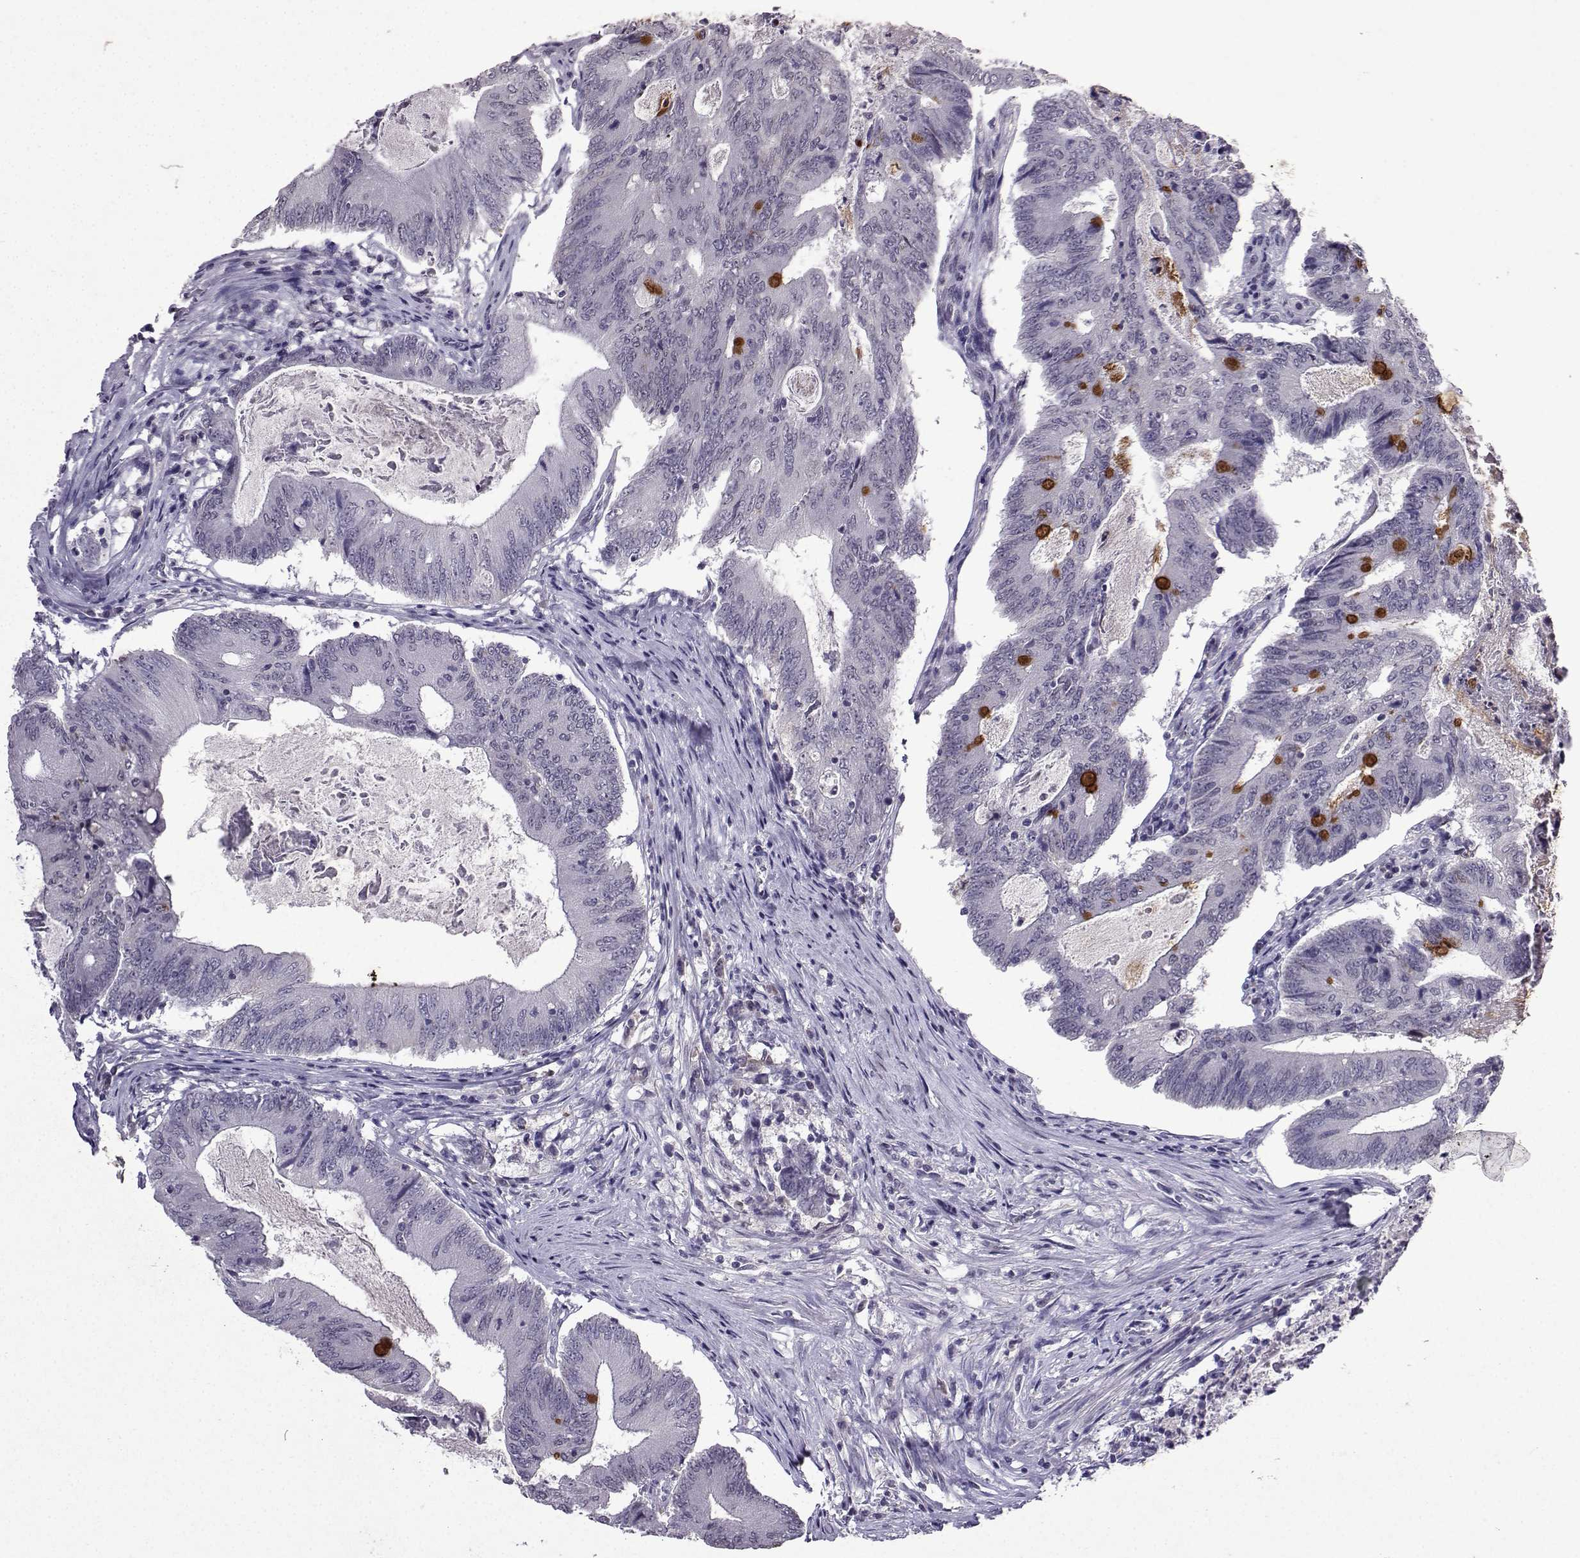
{"staining": {"intensity": "strong", "quantity": "25%-75%", "location": "cytoplasmic/membranous"}, "tissue": "colorectal cancer", "cell_type": "Tumor cells", "image_type": "cancer", "snomed": [{"axis": "morphology", "description": "Adenocarcinoma, NOS"}, {"axis": "topography", "description": "Colon"}], "caption": "An IHC photomicrograph of tumor tissue is shown. Protein staining in brown shows strong cytoplasmic/membranous positivity in adenocarcinoma (colorectal) within tumor cells. The staining was performed using DAB, with brown indicating positive protein expression. Nuclei are stained blue with hematoxylin.", "gene": "CCL28", "patient": {"sex": "female", "age": 70}}